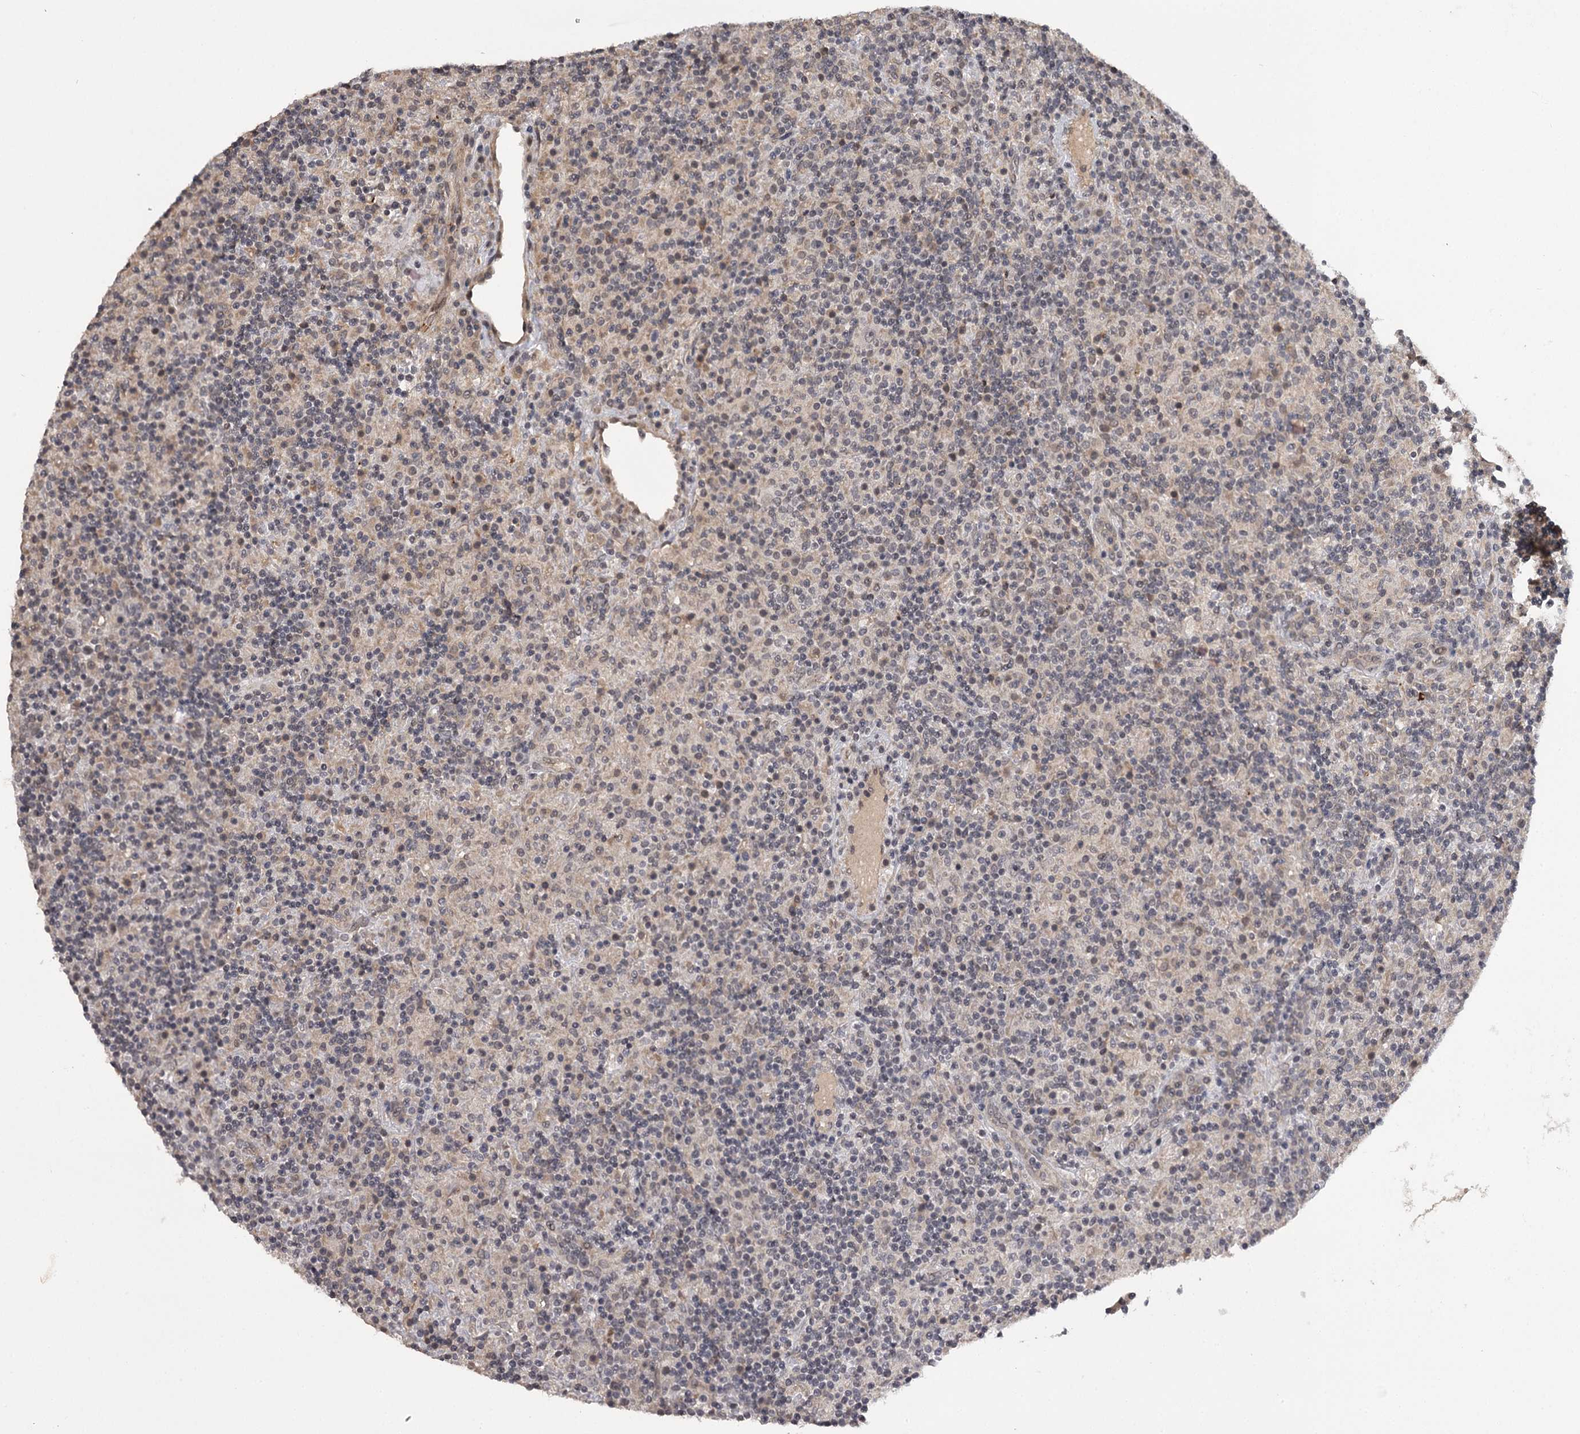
{"staining": {"intensity": "negative", "quantity": "none", "location": "none"}, "tissue": "lymphoma", "cell_type": "Tumor cells", "image_type": "cancer", "snomed": [{"axis": "morphology", "description": "Hodgkin's disease, NOS"}, {"axis": "topography", "description": "Lymph node"}], "caption": "Tumor cells show no significant protein positivity in Hodgkin's disease.", "gene": "CWF19L2", "patient": {"sex": "male", "age": 70}}